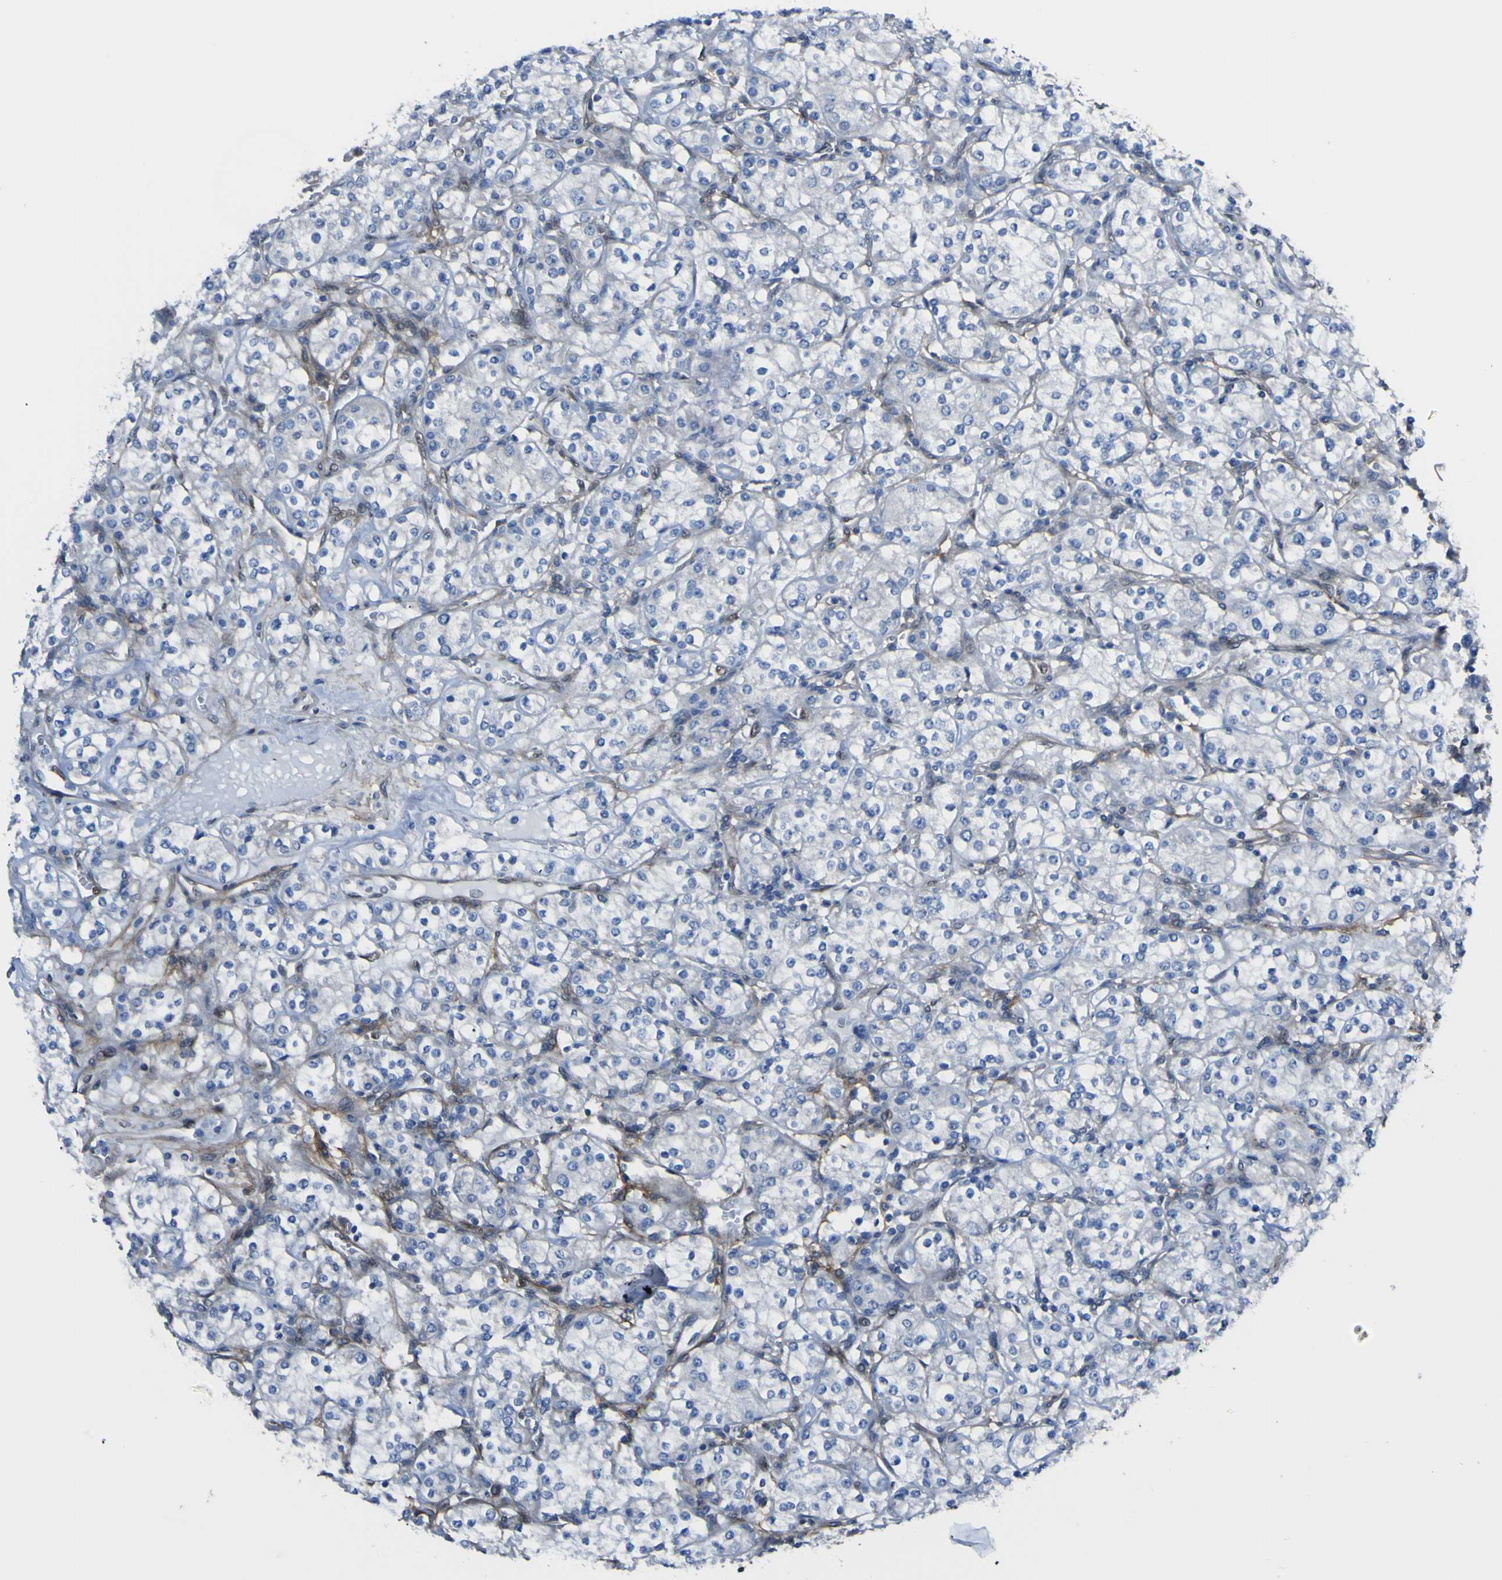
{"staining": {"intensity": "negative", "quantity": "none", "location": "none"}, "tissue": "renal cancer", "cell_type": "Tumor cells", "image_type": "cancer", "snomed": [{"axis": "morphology", "description": "Adenocarcinoma, NOS"}, {"axis": "topography", "description": "Kidney"}], "caption": "Immunohistochemistry photomicrograph of neoplastic tissue: human renal cancer (adenocarcinoma) stained with DAB shows no significant protein expression in tumor cells.", "gene": "LRRN1", "patient": {"sex": "male", "age": 77}}